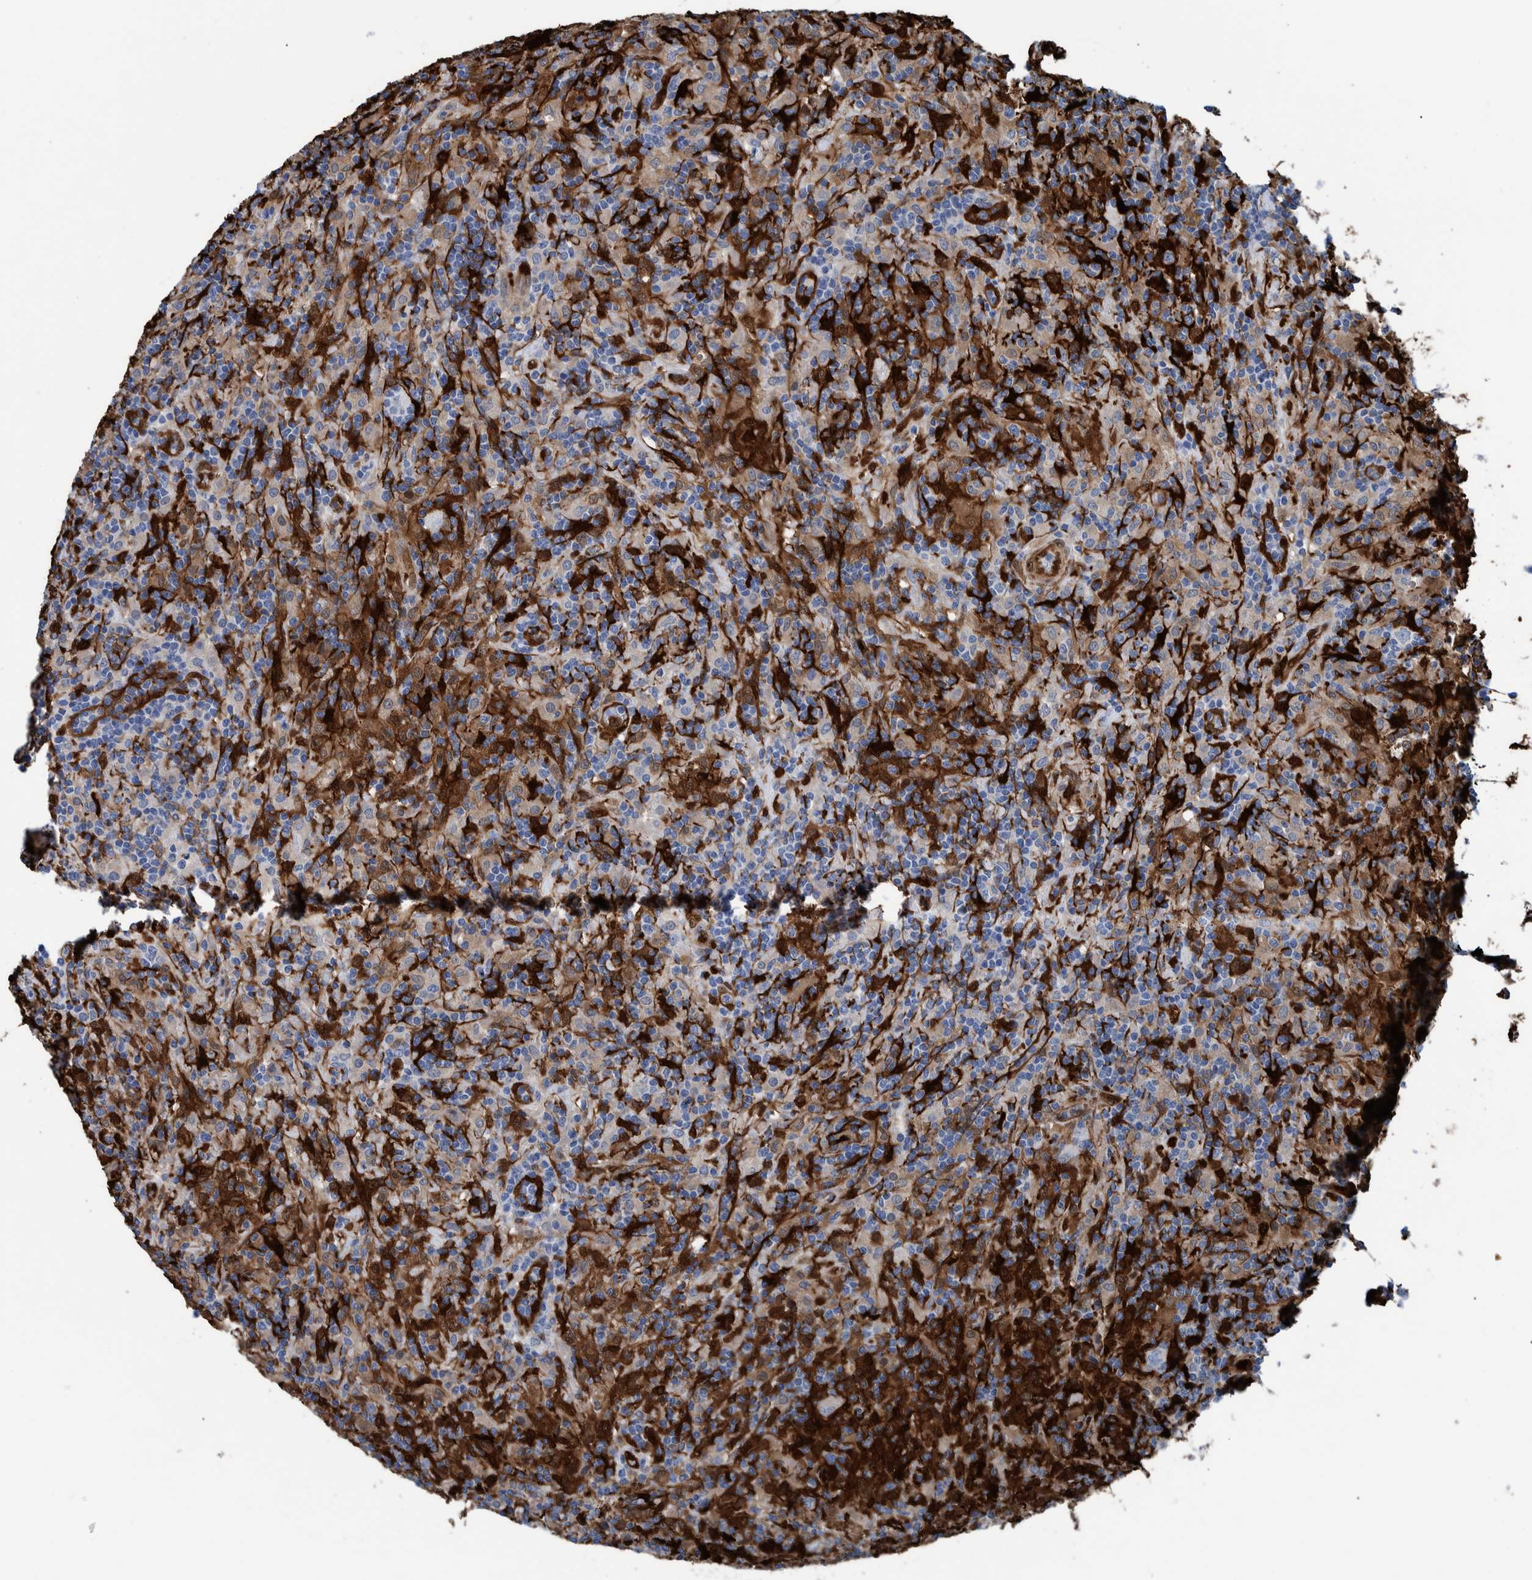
{"staining": {"intensity": "negative", "quantity": "none", "location": "none"}, "tissue": "lymphoma", "cell_type": "Tumor cells", "image_type": "cancer", "snomed": [{"axis": "morphology", "description": "Hodgkin's disease, NOS"}, {"axis": "topography", "description": "Lymph node"}], "caption": "The IHC micrograph has no significant expression in tumor cells of Hodgkin's disease tissue. (DAB (3,3'-diaminobenzidine) IHC with hematoxylin counter stain).", "gene": "IDO1", "patient": {"sex": "male", "age": 70}}